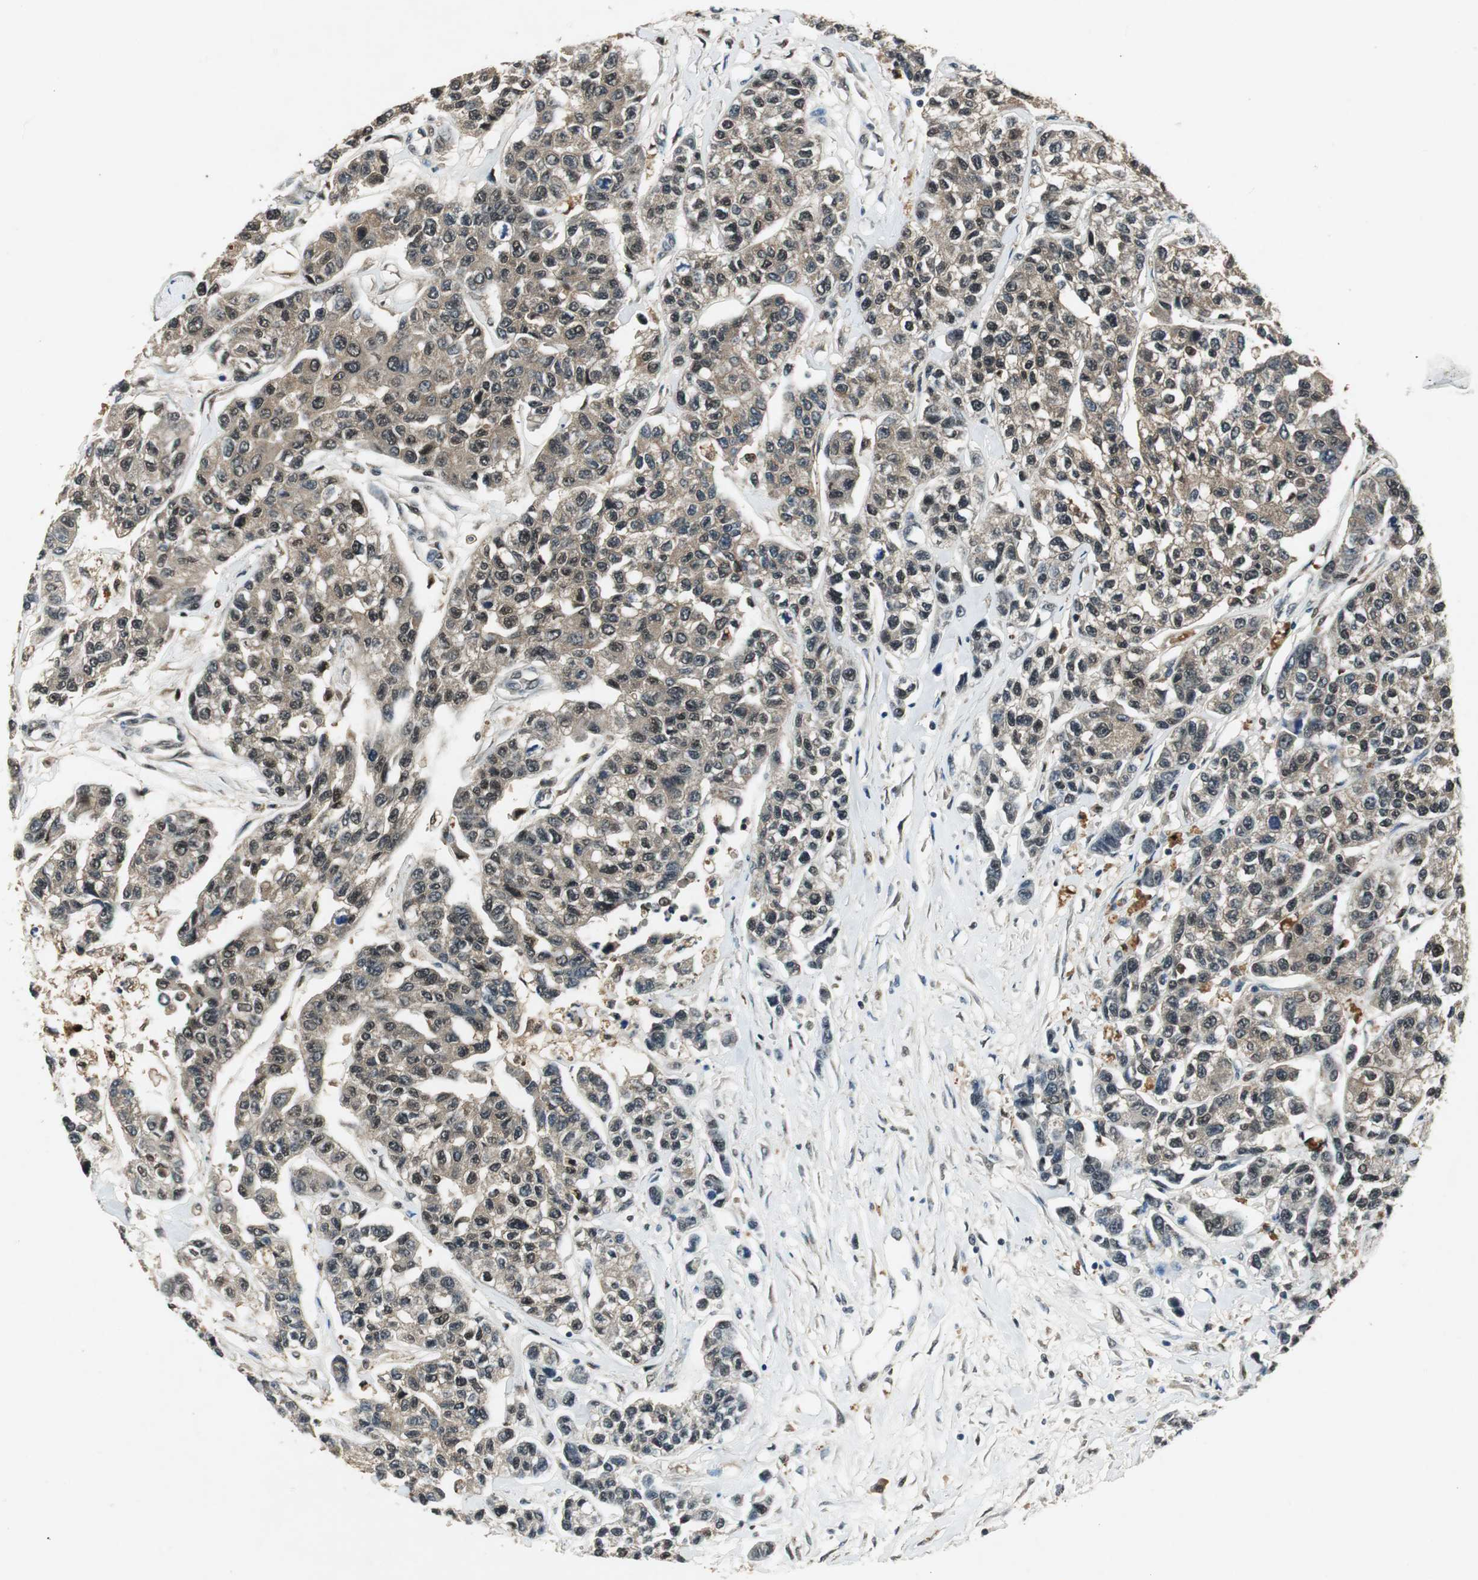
{"staining": {"intensity": "weak", "quantity": ">75%", "location": "cytoplasmic/membranous,nuclear"}, "tissue": "breast cancer", "cell_type": "Tumor cells", "image_type": "cancer", "snomed": [{"axis": "morphology", "description": "Duct carcinoma"}, {"axis": "topography", "description": "Breast"}], "caption": "Protein expression analysis of human breast cancer reveals weak cytoplasmic/membranous and nuclear expression in about >75% of tumor cells. Nuclei are stained in blue.", "gene": "PSMB4", "patient": {"sex": "female", "age": 51}}